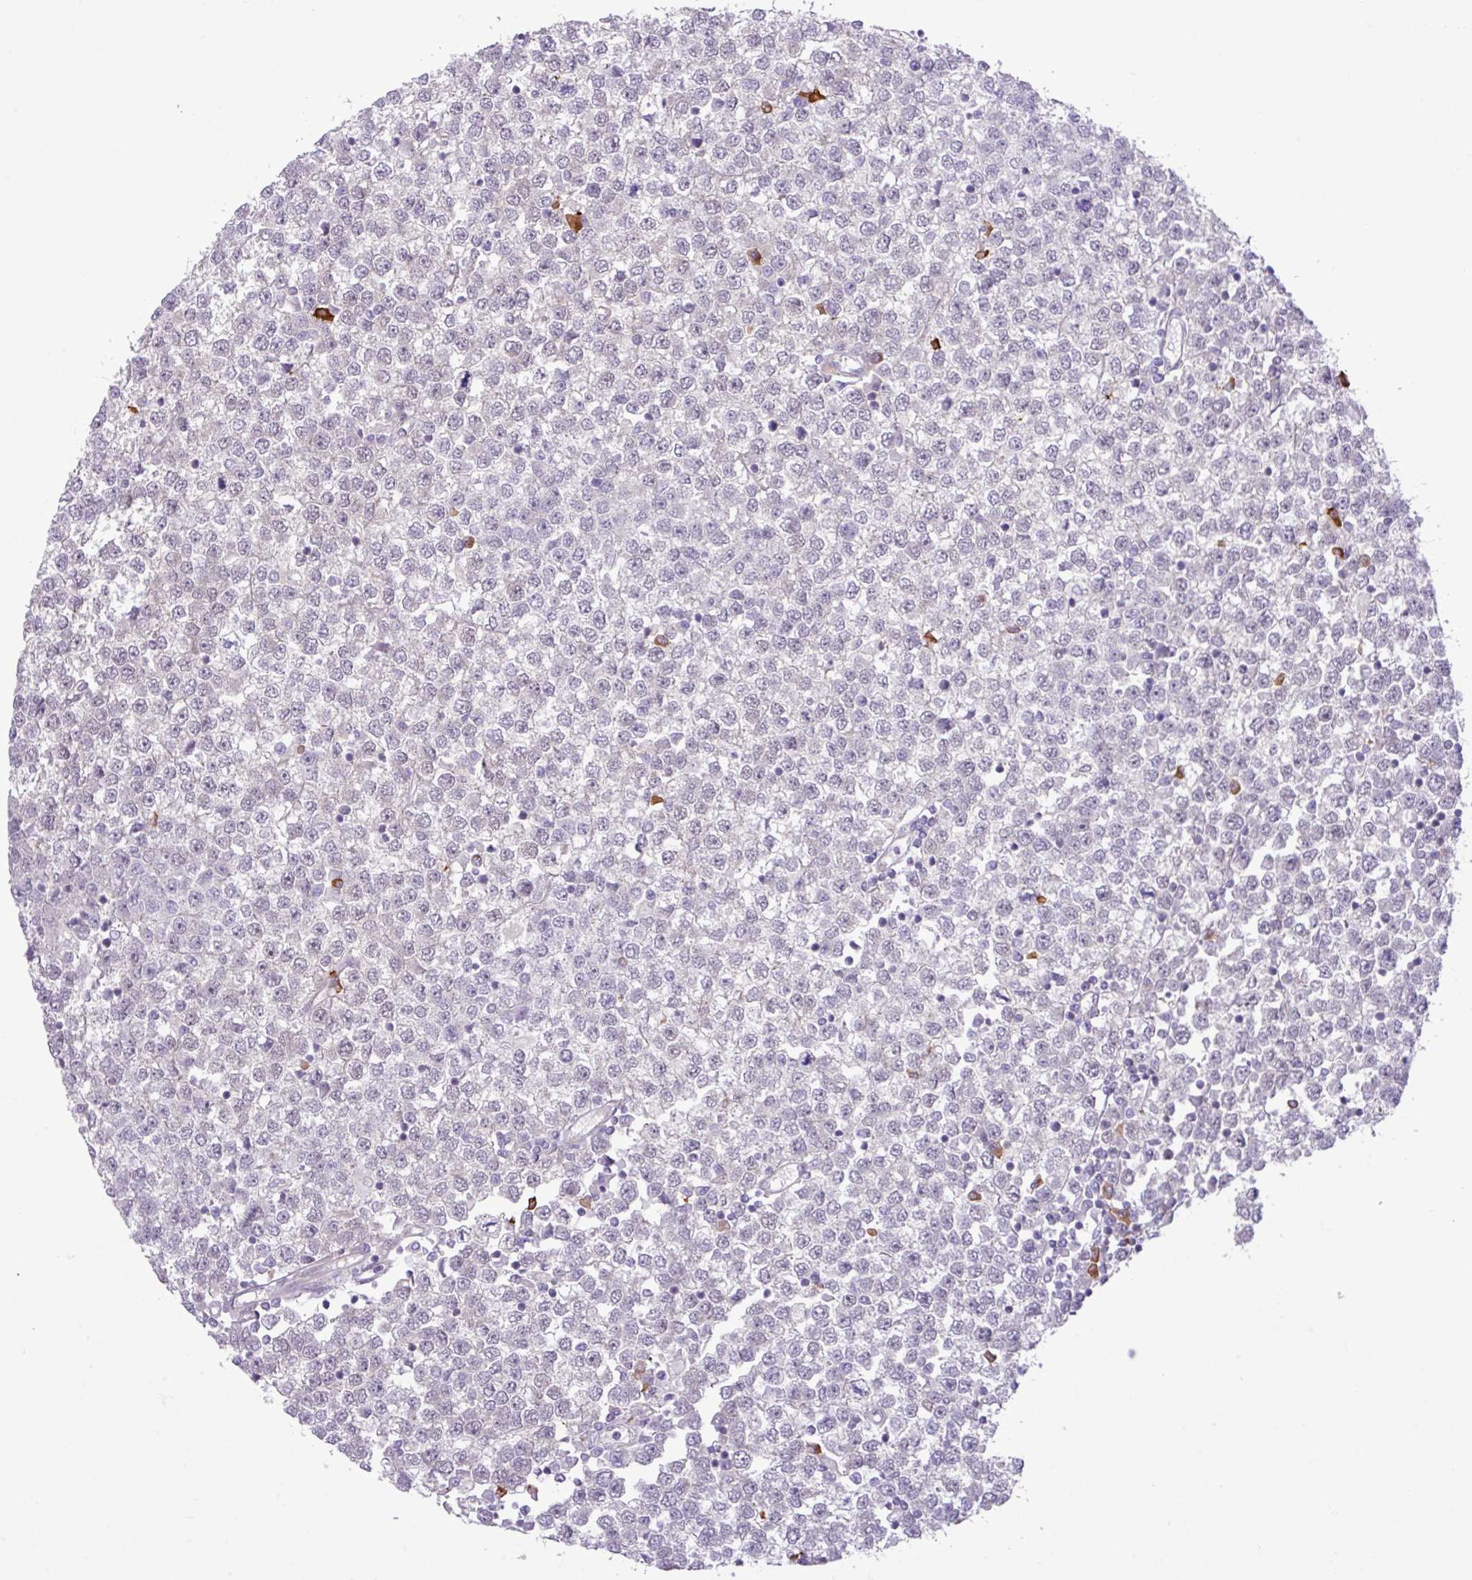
{"staining": {"intensity": "negative", "quantity": "none", "location": "none"}, "tissue": "testis cancer", "cell_type": "Tumor cells", "image_type": "cancer", "snomed": [{"axis": "morphology", "description": "Seminoma, NOS"}, {"axis": "topography", "description": "Testis"}], "caption": "Human testis cancer stained for a protein using immunohistochemistry exhibits no staining in tumor cells.", "gene": "FAM222B", "patient": {"sex": "male", "age": 65}}